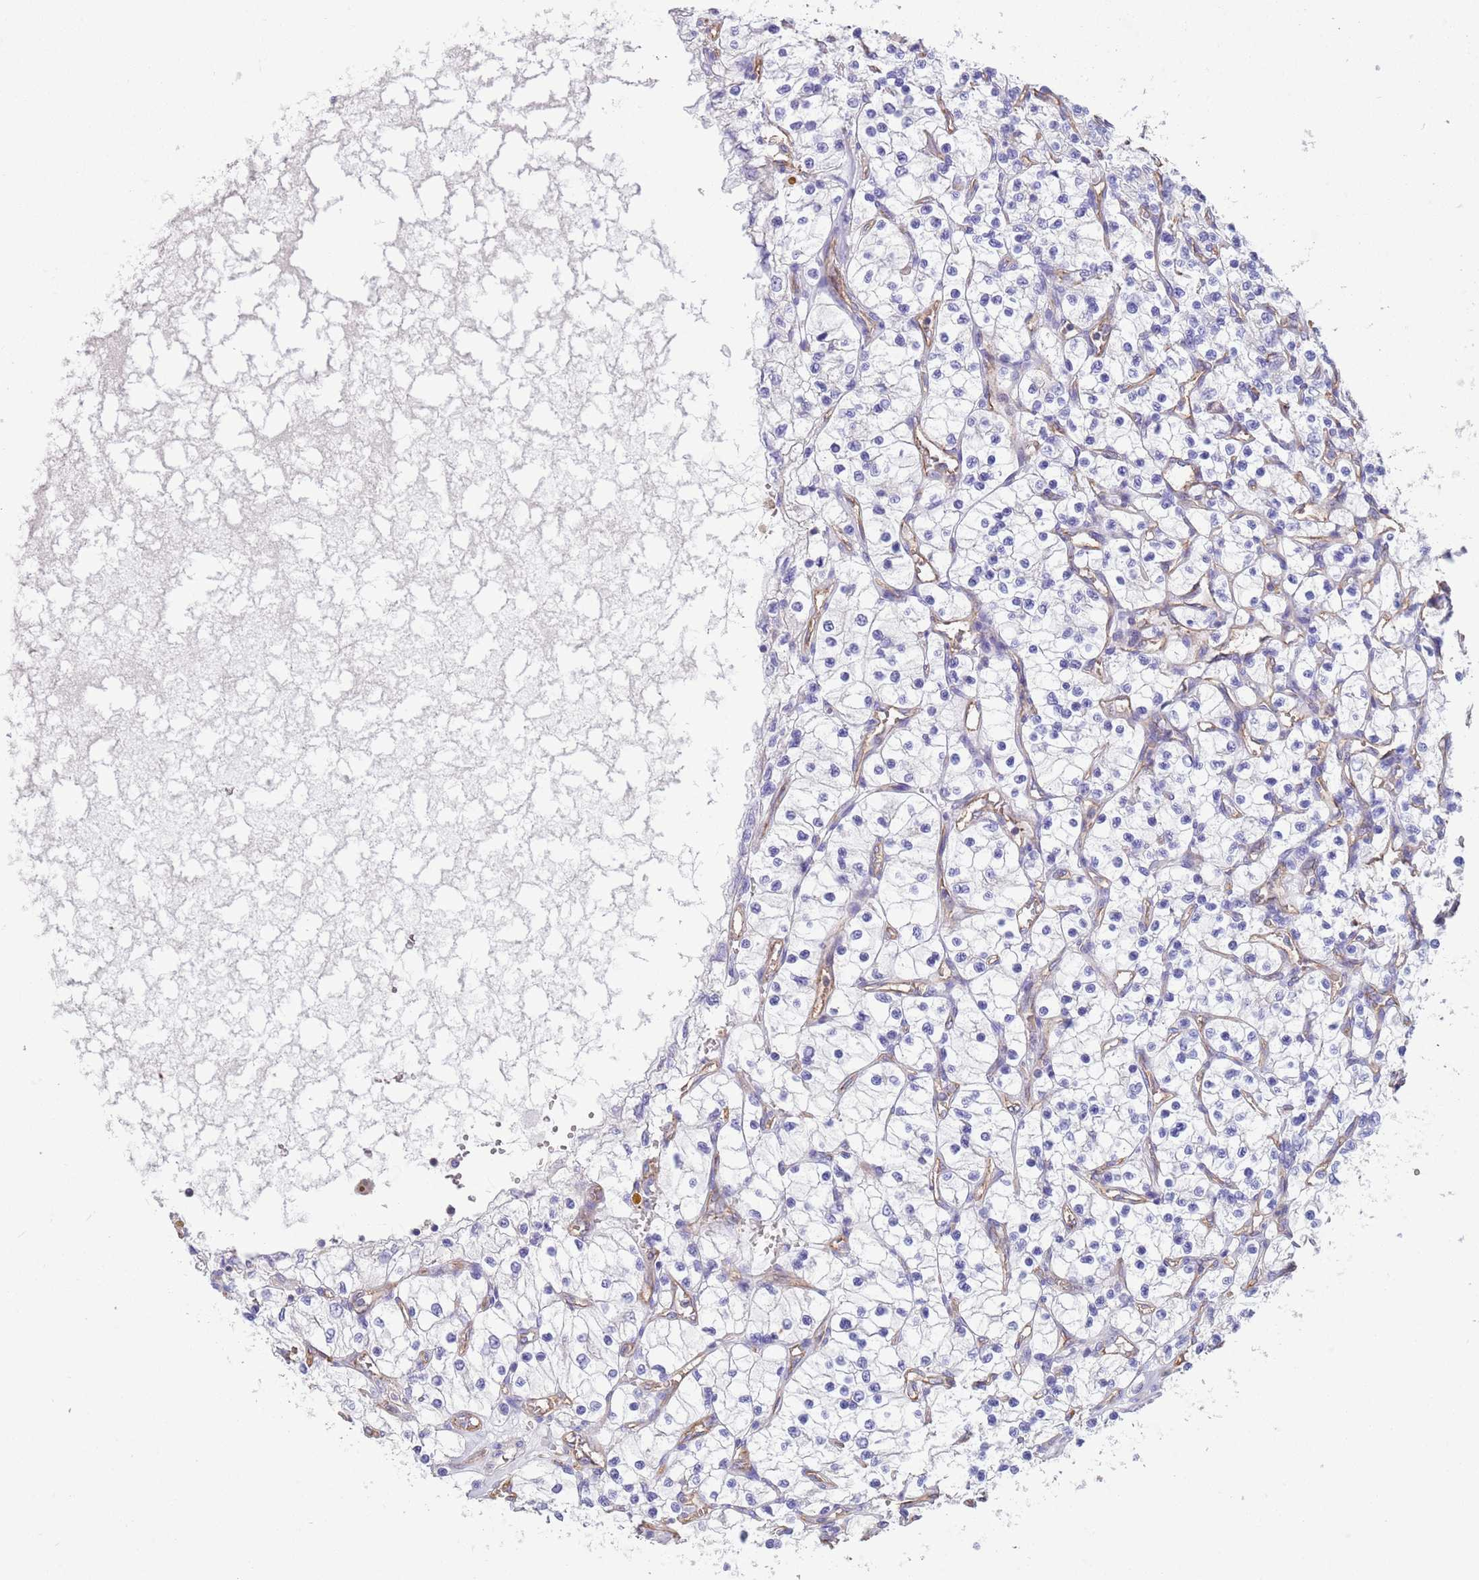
{"staining": {"intensity": "negative", "quantity": "none", "location": "none"}, "tissue": "renal cancer", "cell_type": "Tumor cells", "image_type": "cancer", "snomed": [{"axis": "morphology", "description": "Adenocarcinoma, NOS"}, {"axis": "topography", "description": "Kidney"}], "caption": "This is an IHC histopathology image of human renal adenocarcinoma. There is no expression in tumor cells.", "gene": "SFTPA1", "patient": {"sex": "female", "age": 69}}